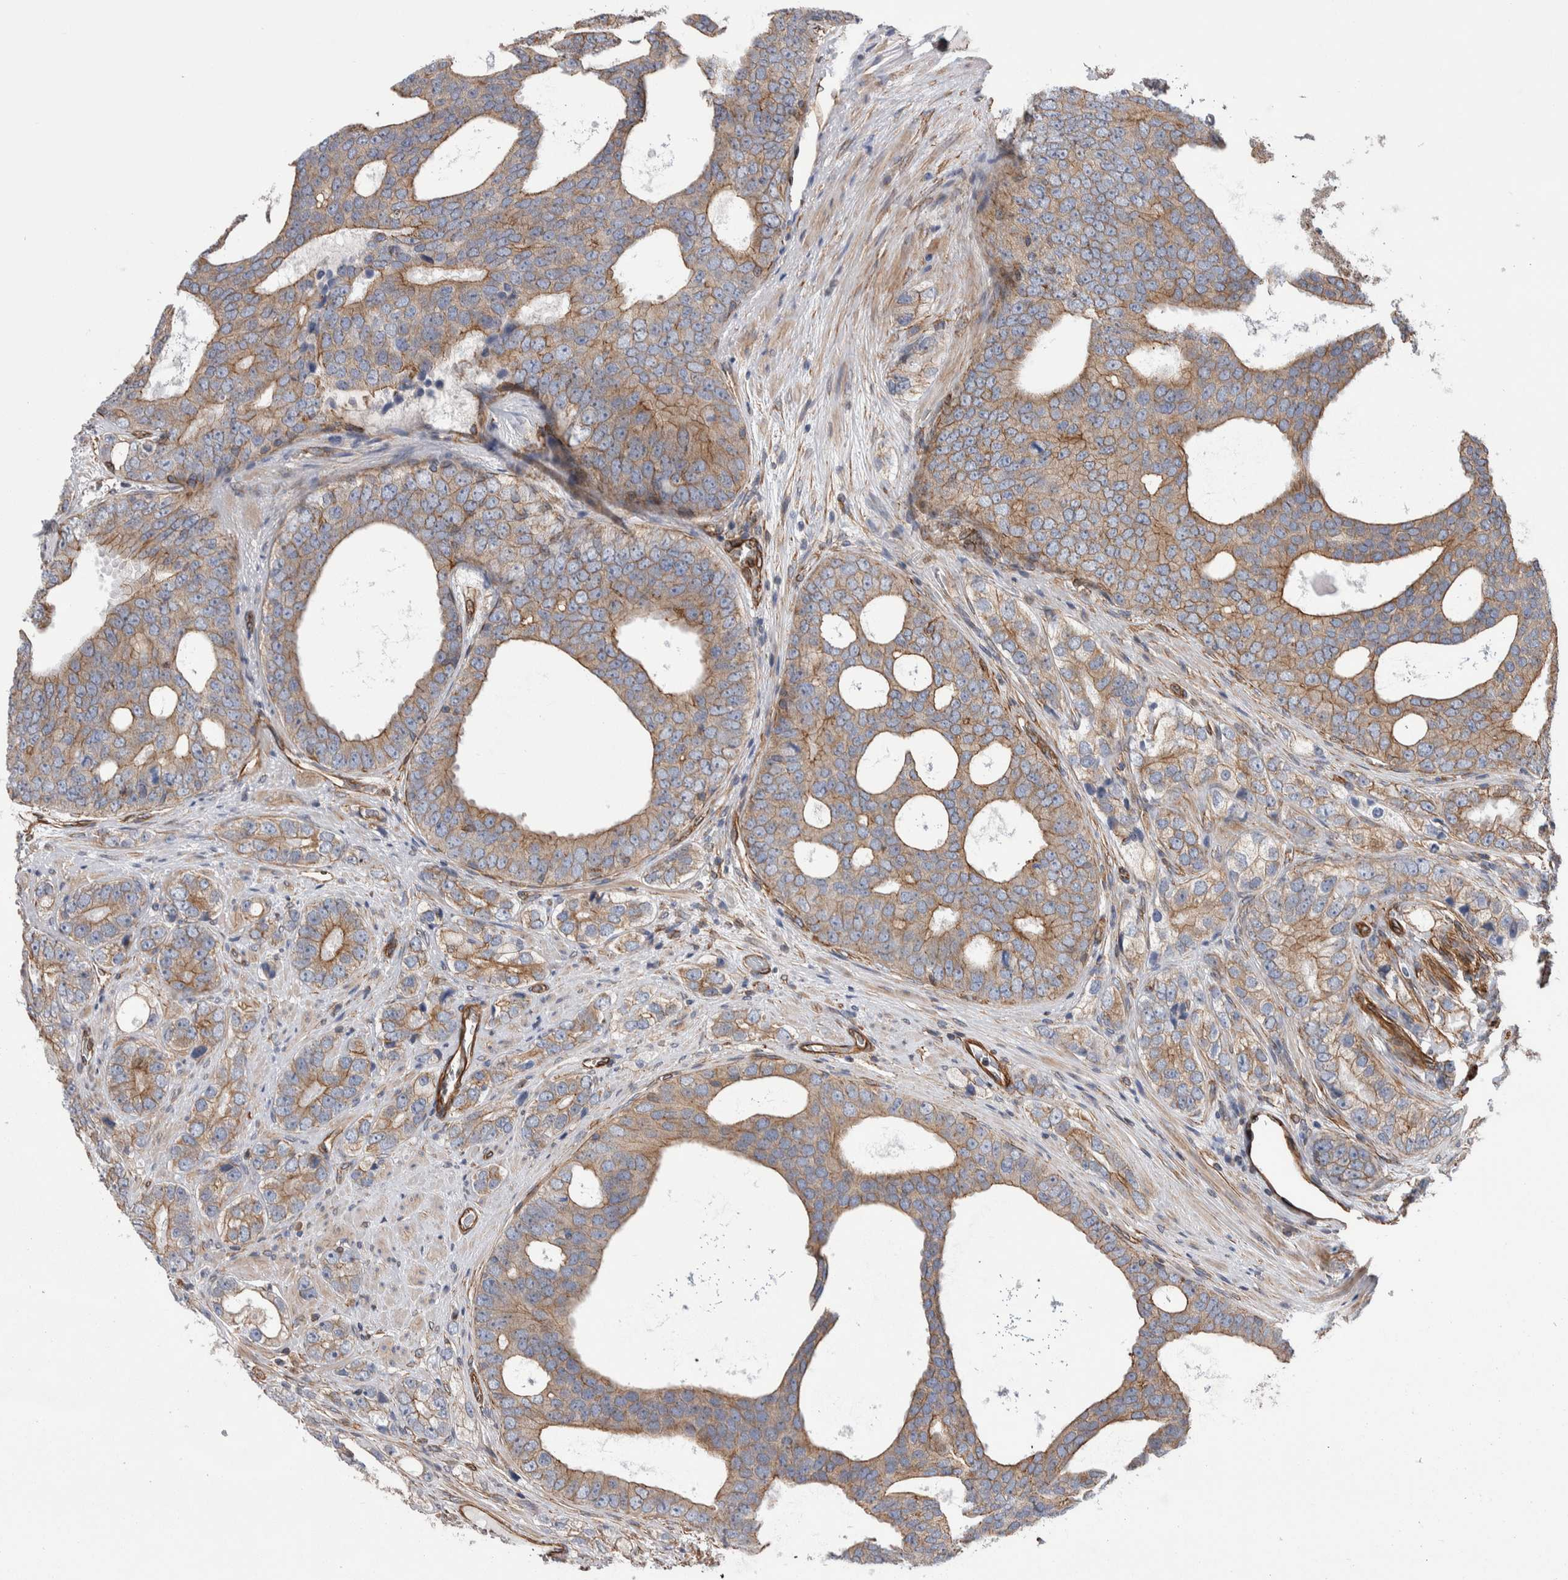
{"staining": {"intensity": "moderate", "quantity": ">75%", "location": "cytoplasmic/membranous"}, "tissue": "prostate cancer", "cell_type": "Tumor cells", "image_type": "cancer", "snomed": [{"axis": "morphology", "description": "Adenocarcinoma, High grade"}, {"axis": "topography", "description": "Prostate"}], "caption": "IHC image of human prostate cancer (high-grade adenocarcinoma) stained for a protein (brown), which exhibits medium levels of moderate cytoplasmic/membranous positivity in about >75% of tumor cells.", "gene": "KIF12", "patient": {"sex": "male", "age": 56}}